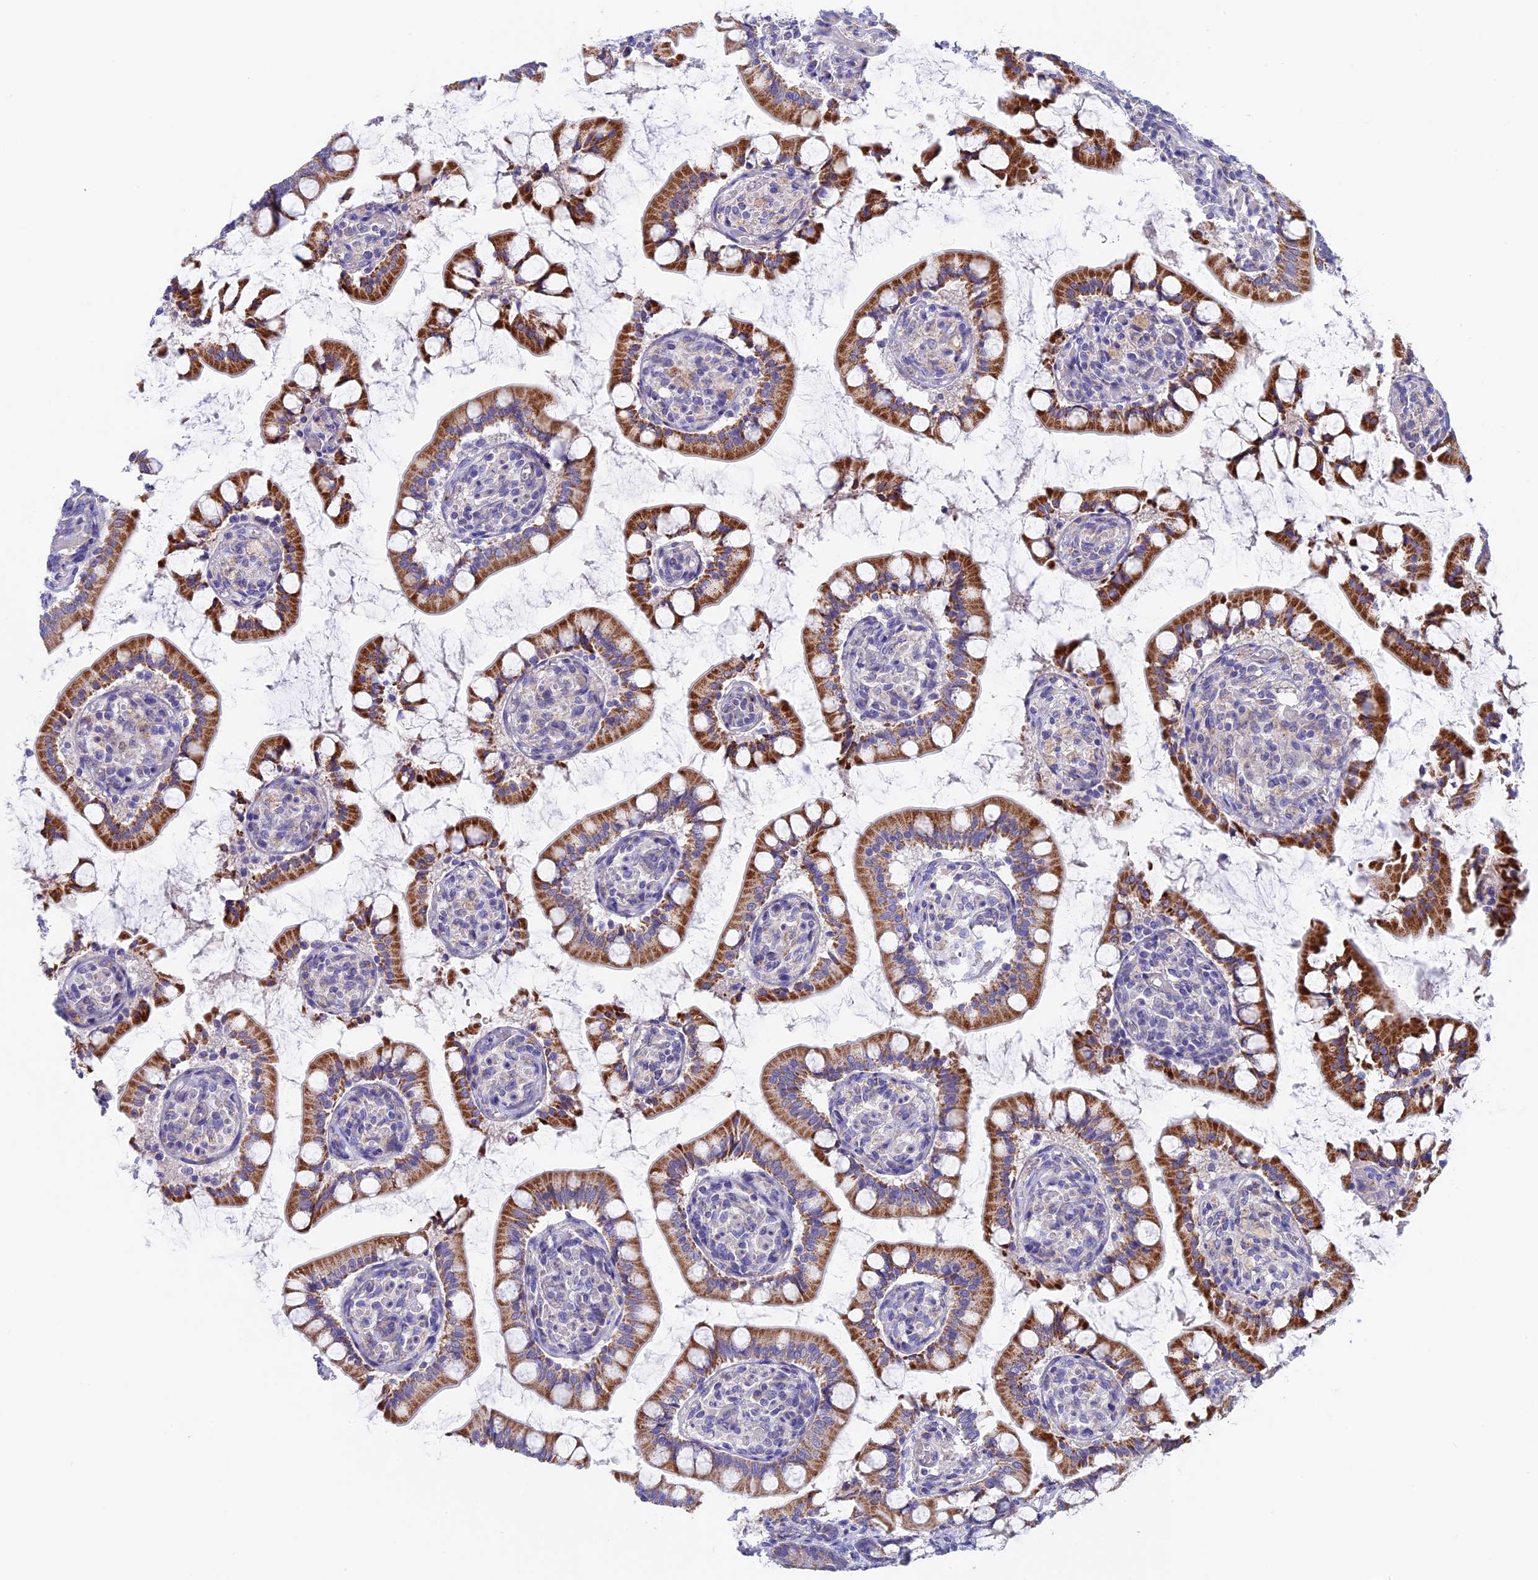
{"staining": {"intensity": "strong", "quantity": ">75%", "location": "cytoplasmic/membranous"}, "tissue": "small intestine", "cell_type": "Glandular cells", "image_type": "normal", "snomed": [{"axis": "morphology", "description": "Normal tissue, NOS"}, {"axis": "topography", "description": "Small intestine"}], "caption": "A brown stain shows strong cytoplasmic/membranous staining of a protein in glandular cells of normal small intestine.", "gene": "ETFDH", "patient": {"sex": "male", "age": 52}}